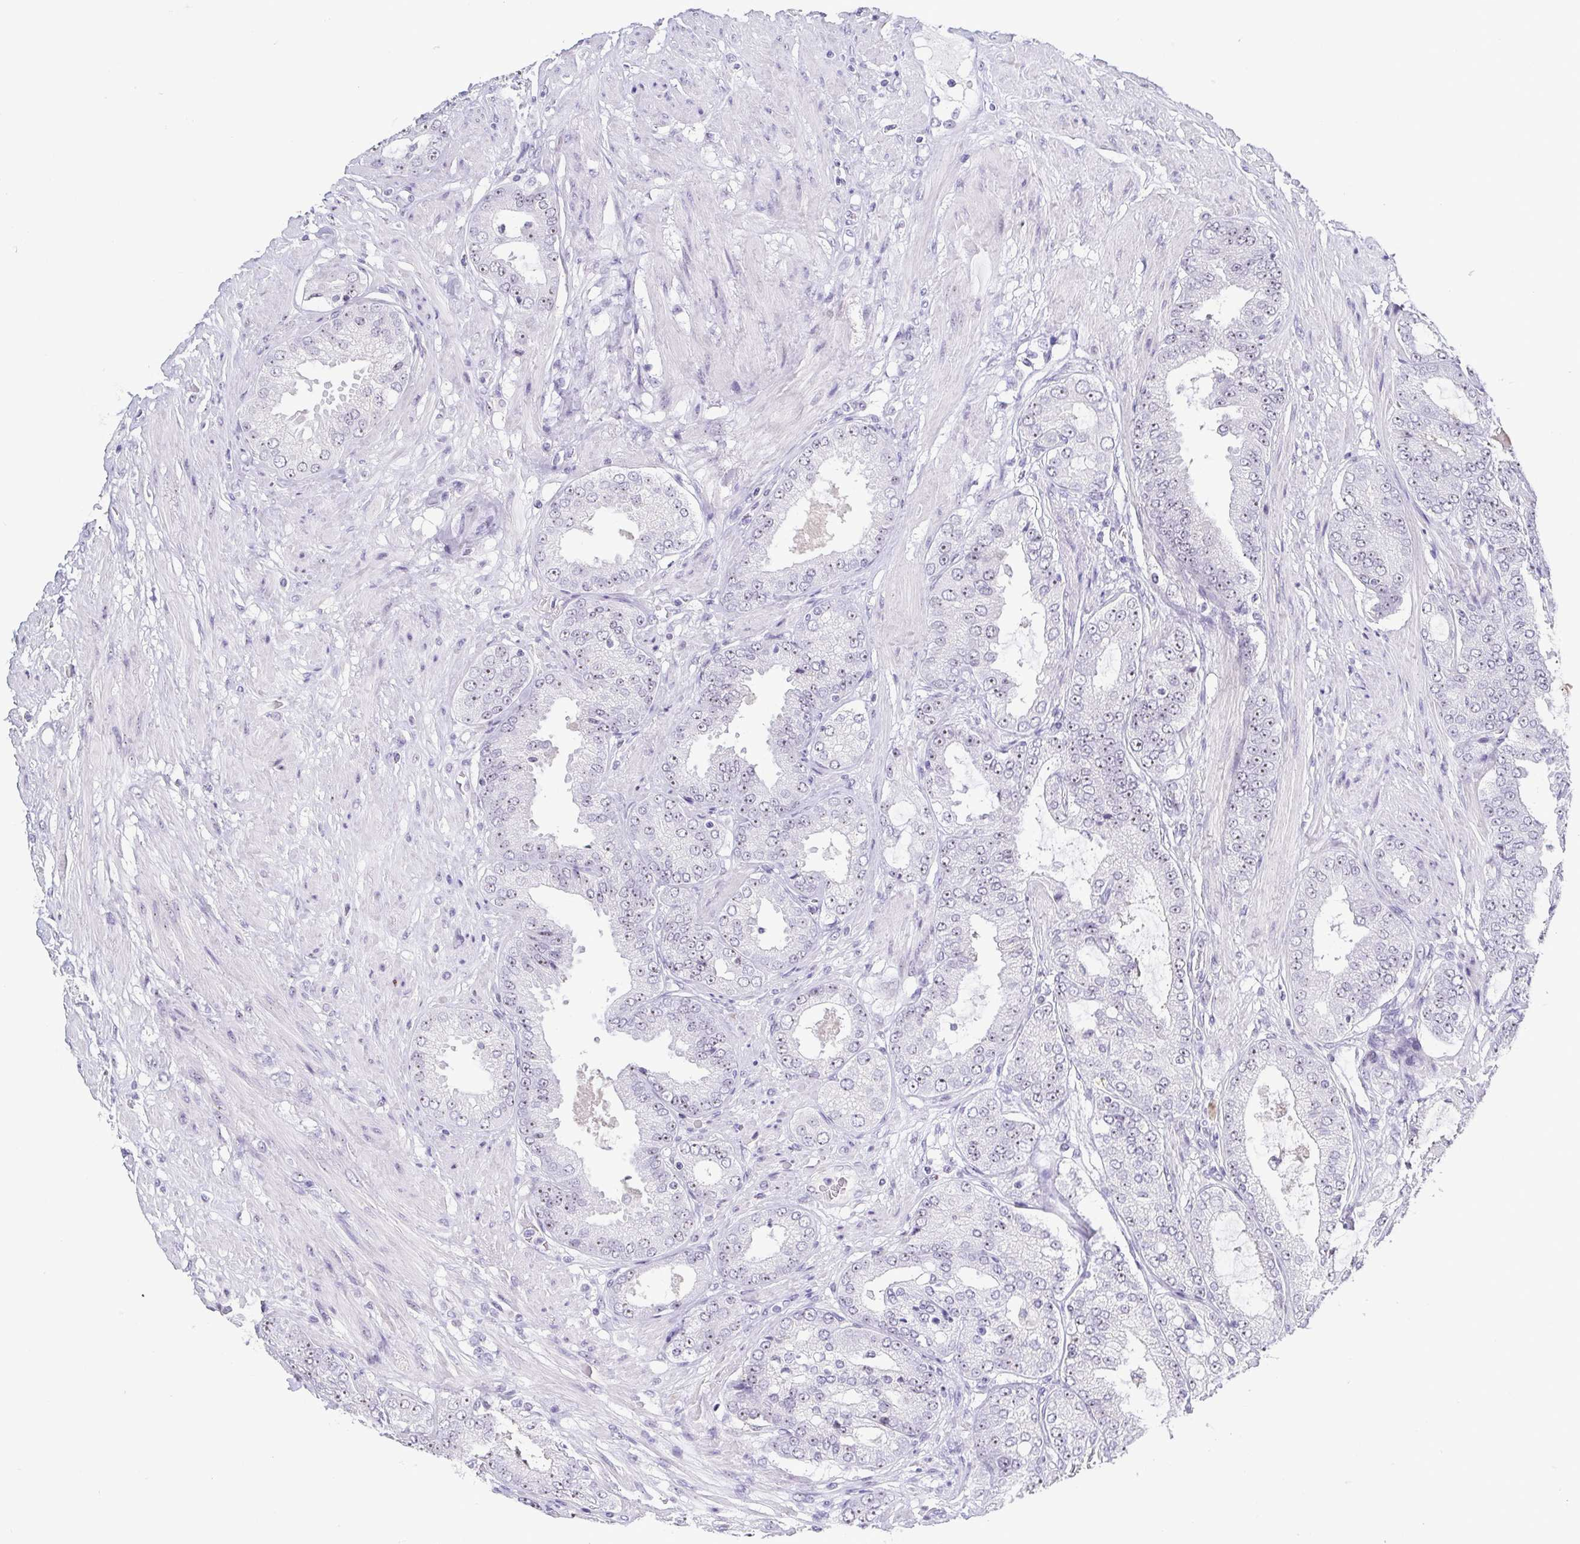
{"staining": {"intensity": "weak", "quantity": "25%-75%", "location": "nuclear"}, "tissue": "prostate cancer", "cell_type": "Tumor cells", "image_type": "cancer", "snomed": [{"axis": "morphology", "description": "Adenocarcinoma, High grade"}, {"axis": "topography", "description": "Prostate"}], "caption": "An image of human prostate adenocarcinoma (high-grade) stained for a protein exhibits weak nuclear brown staining in tumor cells. The protein of interest is stained brown, and the nuclei are stained in blue (DAB (3,3'-diaminobenzidine) IHC with brightfield microscopy, high magnification).", "gene": "BZW1", "patient": {"sex": "male", "age": 71}}